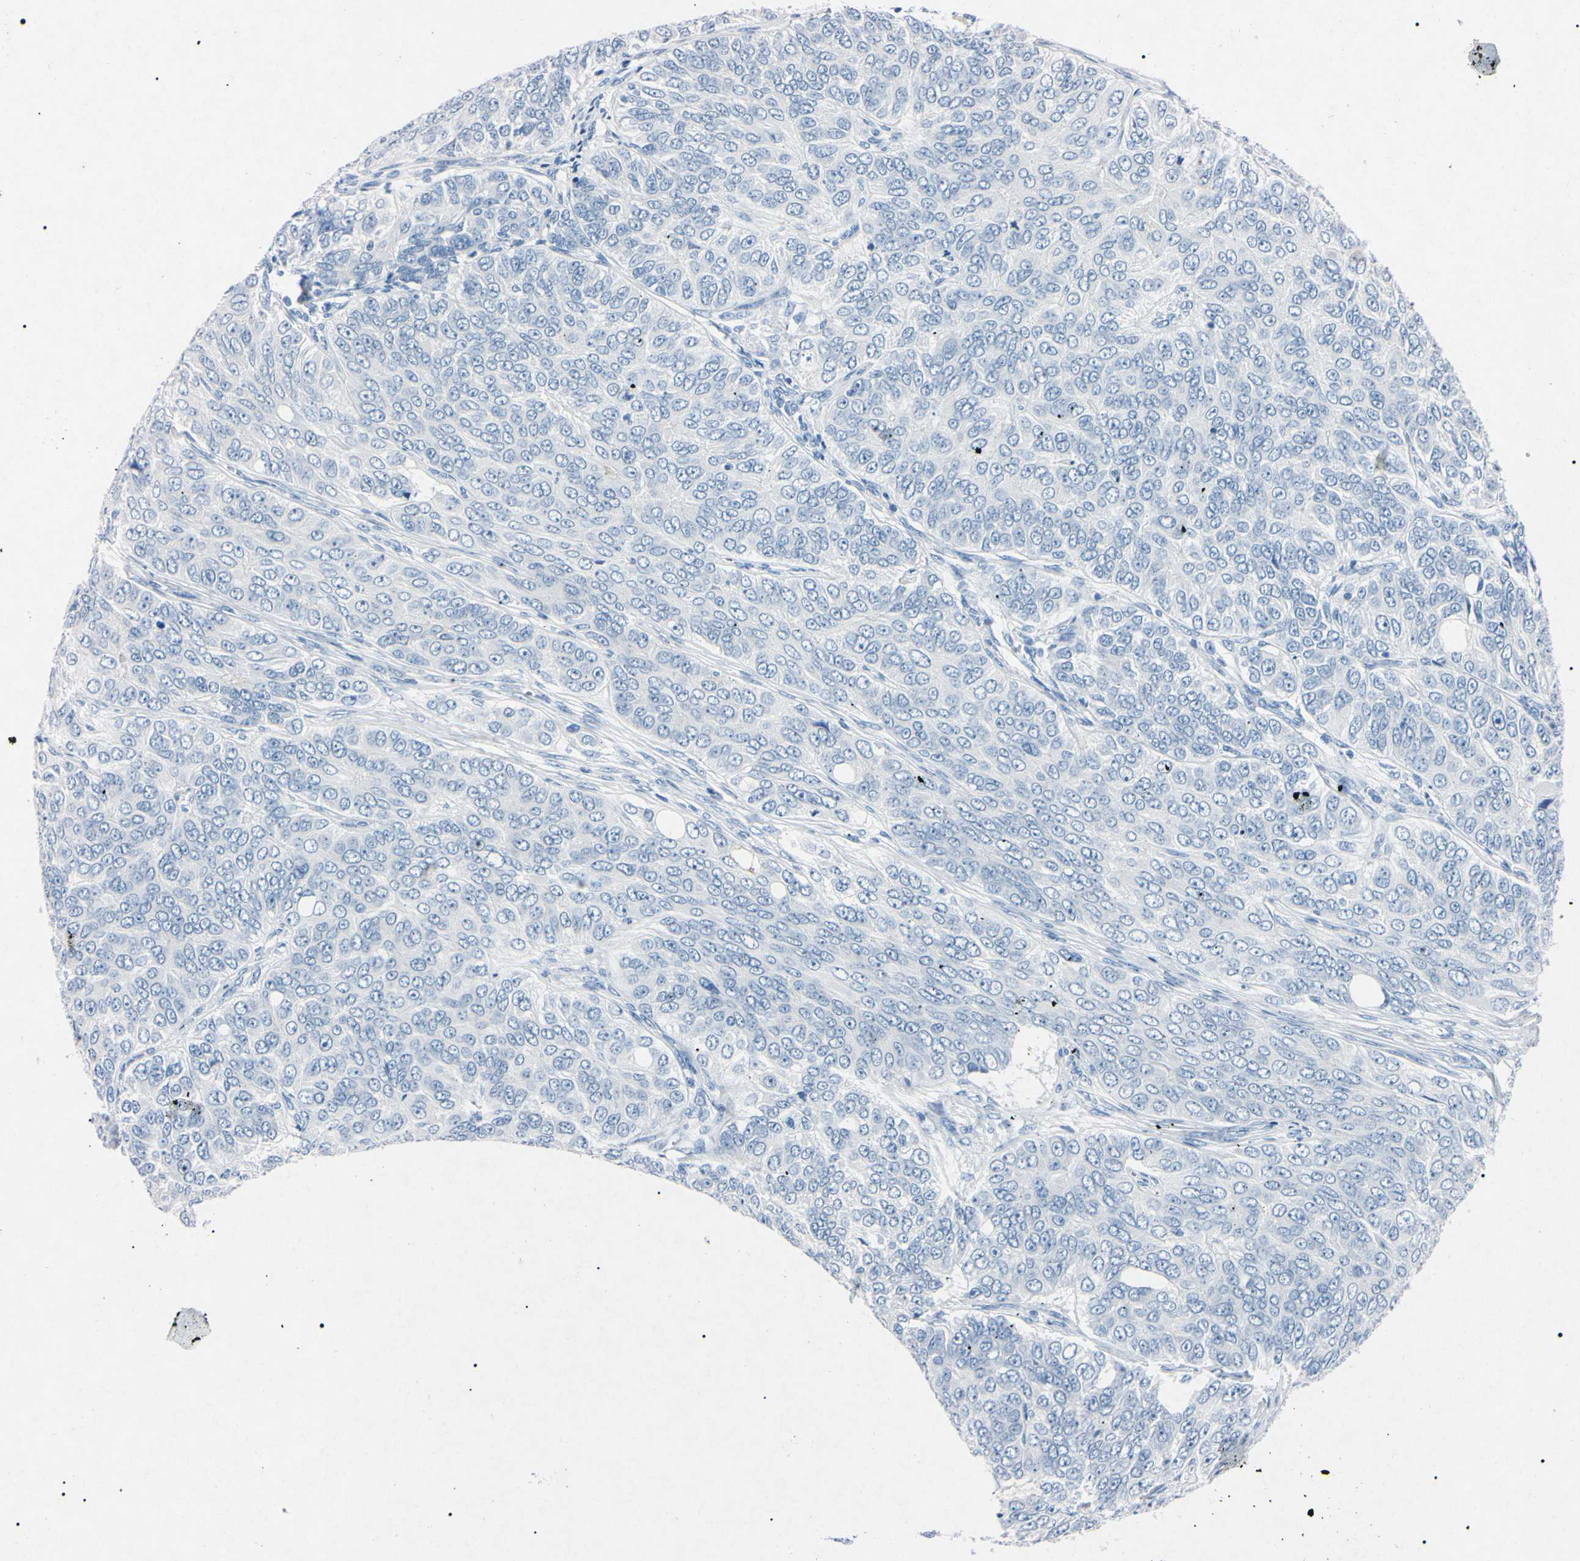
{"staining": {"intensity": "negative", "quantity": "none", "location": "none"}, "tissue": "ovarian cancer", "cell_type": "Tumor cells", "image_type": "cancer", "snomed": [{"axis": "morphology", "description": "Carcinoma, endometroid"}, {"axis": "topography", "description": "Ovary"}], "caption": "Immunohistochemistry (IHC) of human ovarian cancer (endometroid carcinoma) shows no positivity in tumor cells.", "gene": "ELN", "patient": {"sex": "female", "age": 51}}